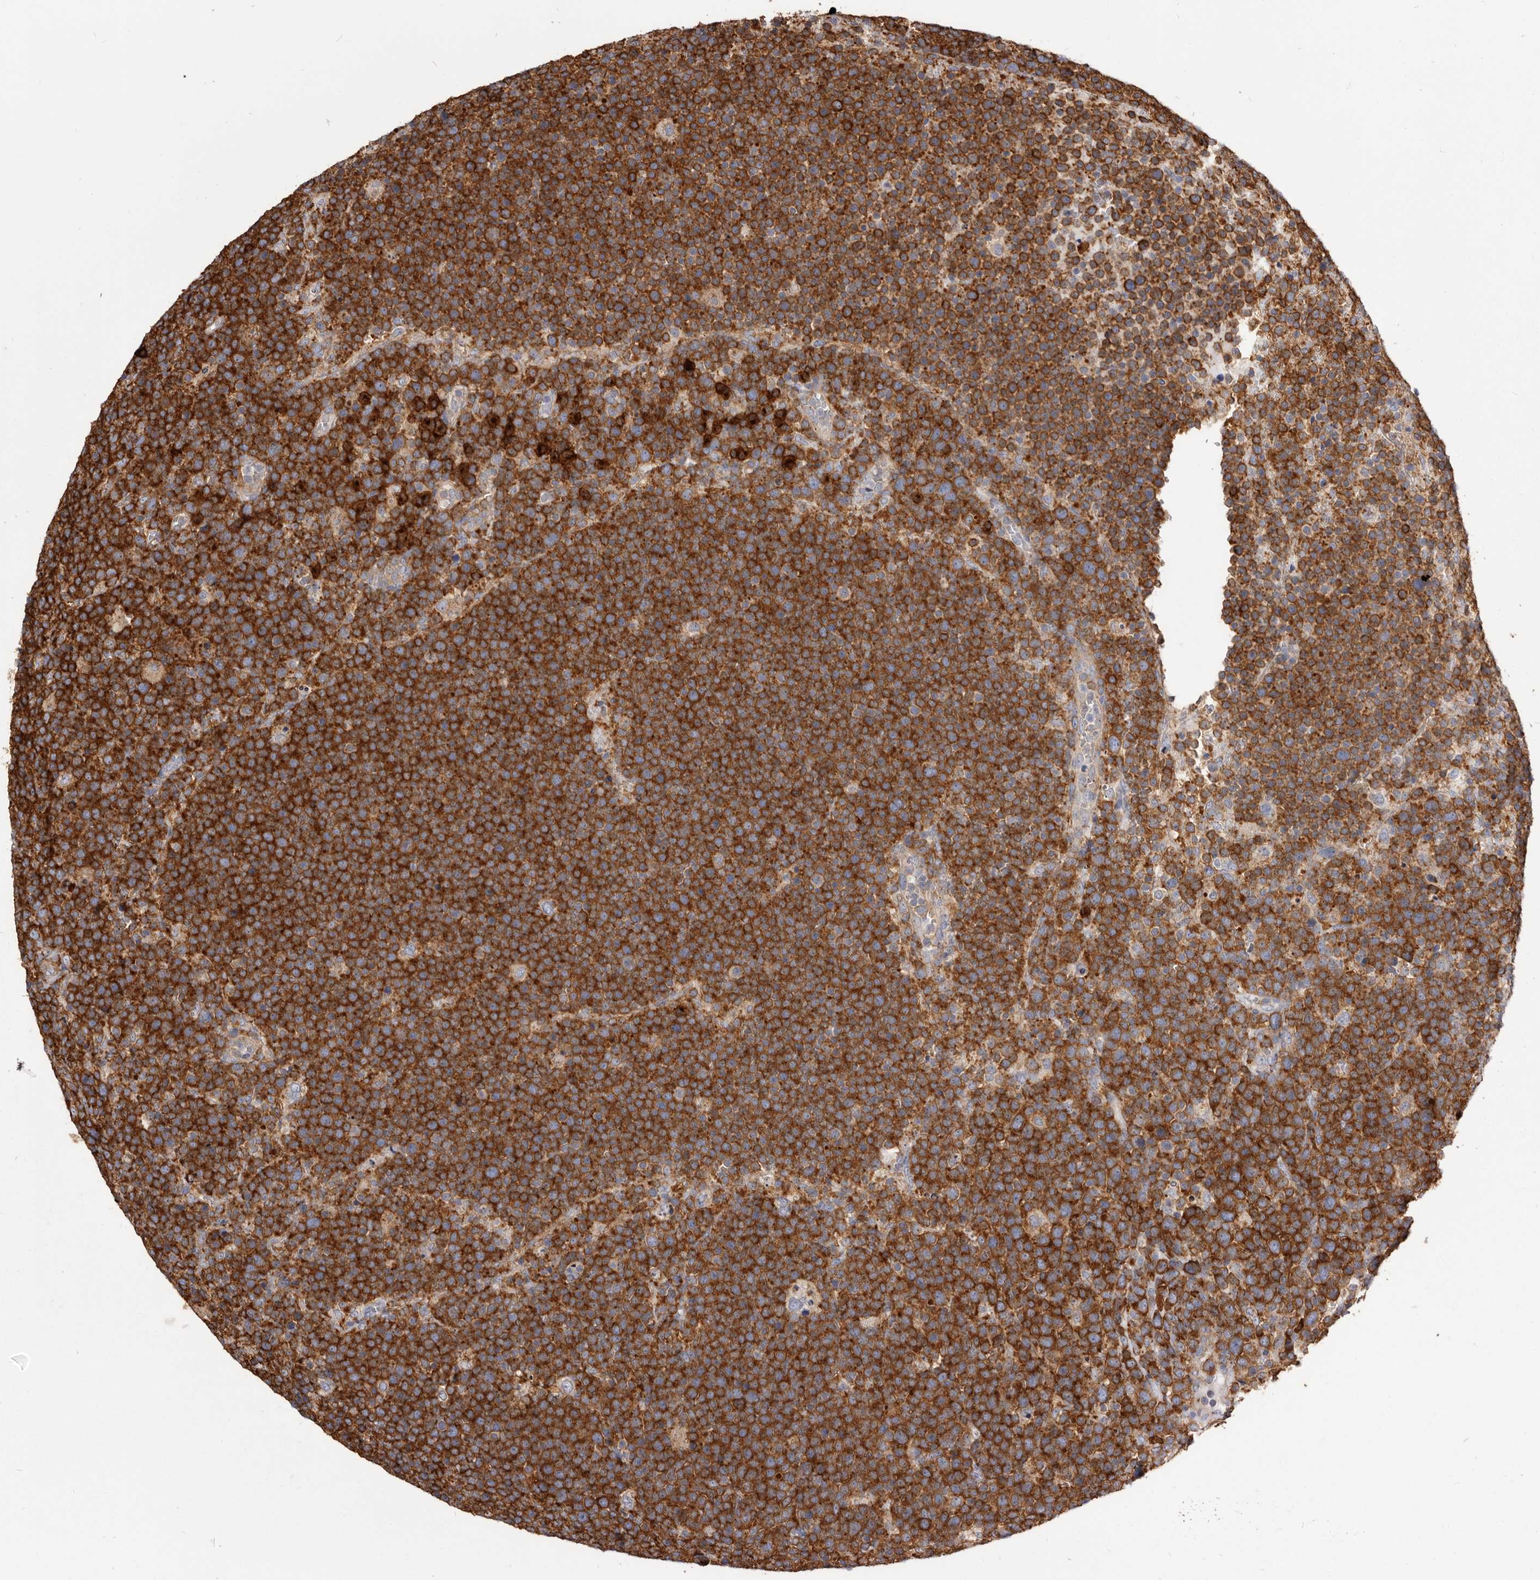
{"staining": {"intensity": "strong", "quantity": ">75%", "location": "cytoplasmic/membranous"}, "tissue": "lymphoma", "cell_type": "Tumor cells", "image_type": "cancer", "snomed": [{"axis": "morphology", "description": "Malignant lymphoma, non-Hodgkin's type, High grade"}, {"axis": "topography", "description": "Lymph node"}], "caption": "IHC photomicrograph of neoplastic tissue: high-grade malignant lymphoma, non-Hodgkin's type stained using immunohistochemistry shows high levels of strong protein expression localized specifically in the cytoplasmic/membranous of tumor cells, appearing as a cytoplasmic/membranous brown color.", "gene": "TPD52", "patient": {"sex": "male", "age": 61}}